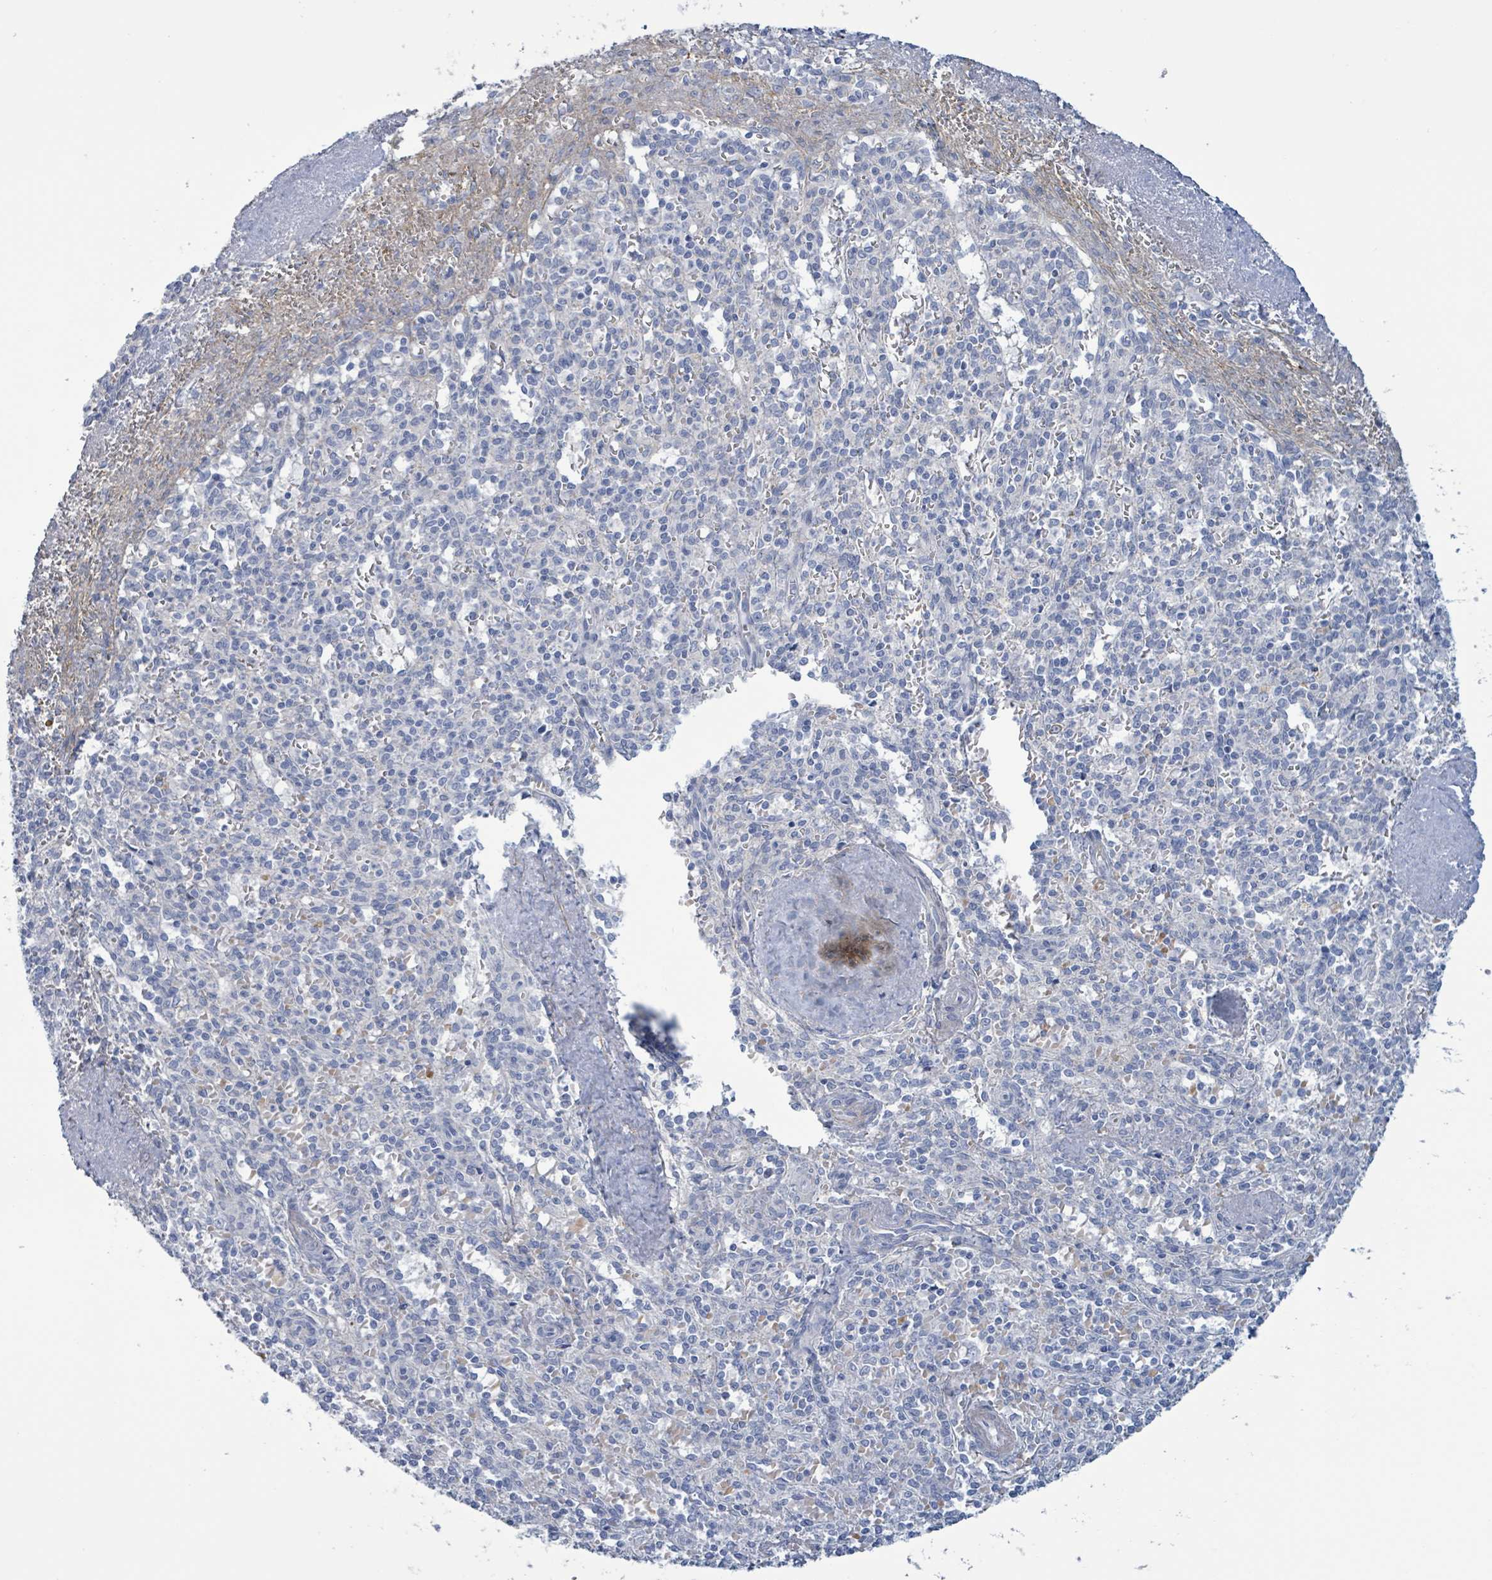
{"staining": {"intensity": "negative", "quantity": "none", "location": "none"}, "tissue": "spleen", "cell_type": "Cells in red pulp", "image_type": "normal", "snomed": [{"axis": "morphology", "description": "Normal tissue, NOS"}, {"axis": "topography", "description": "Spleen"}], "caption": "Protein analysis of unremarkable spleen displays no significant positivity in cells in red pulp. The staining is performed using DAB brown chromogen with nuclei counter-stained in using hematoxylin.", "gene": "PKLR", "patient": {"sex": "female", "age": 70}}